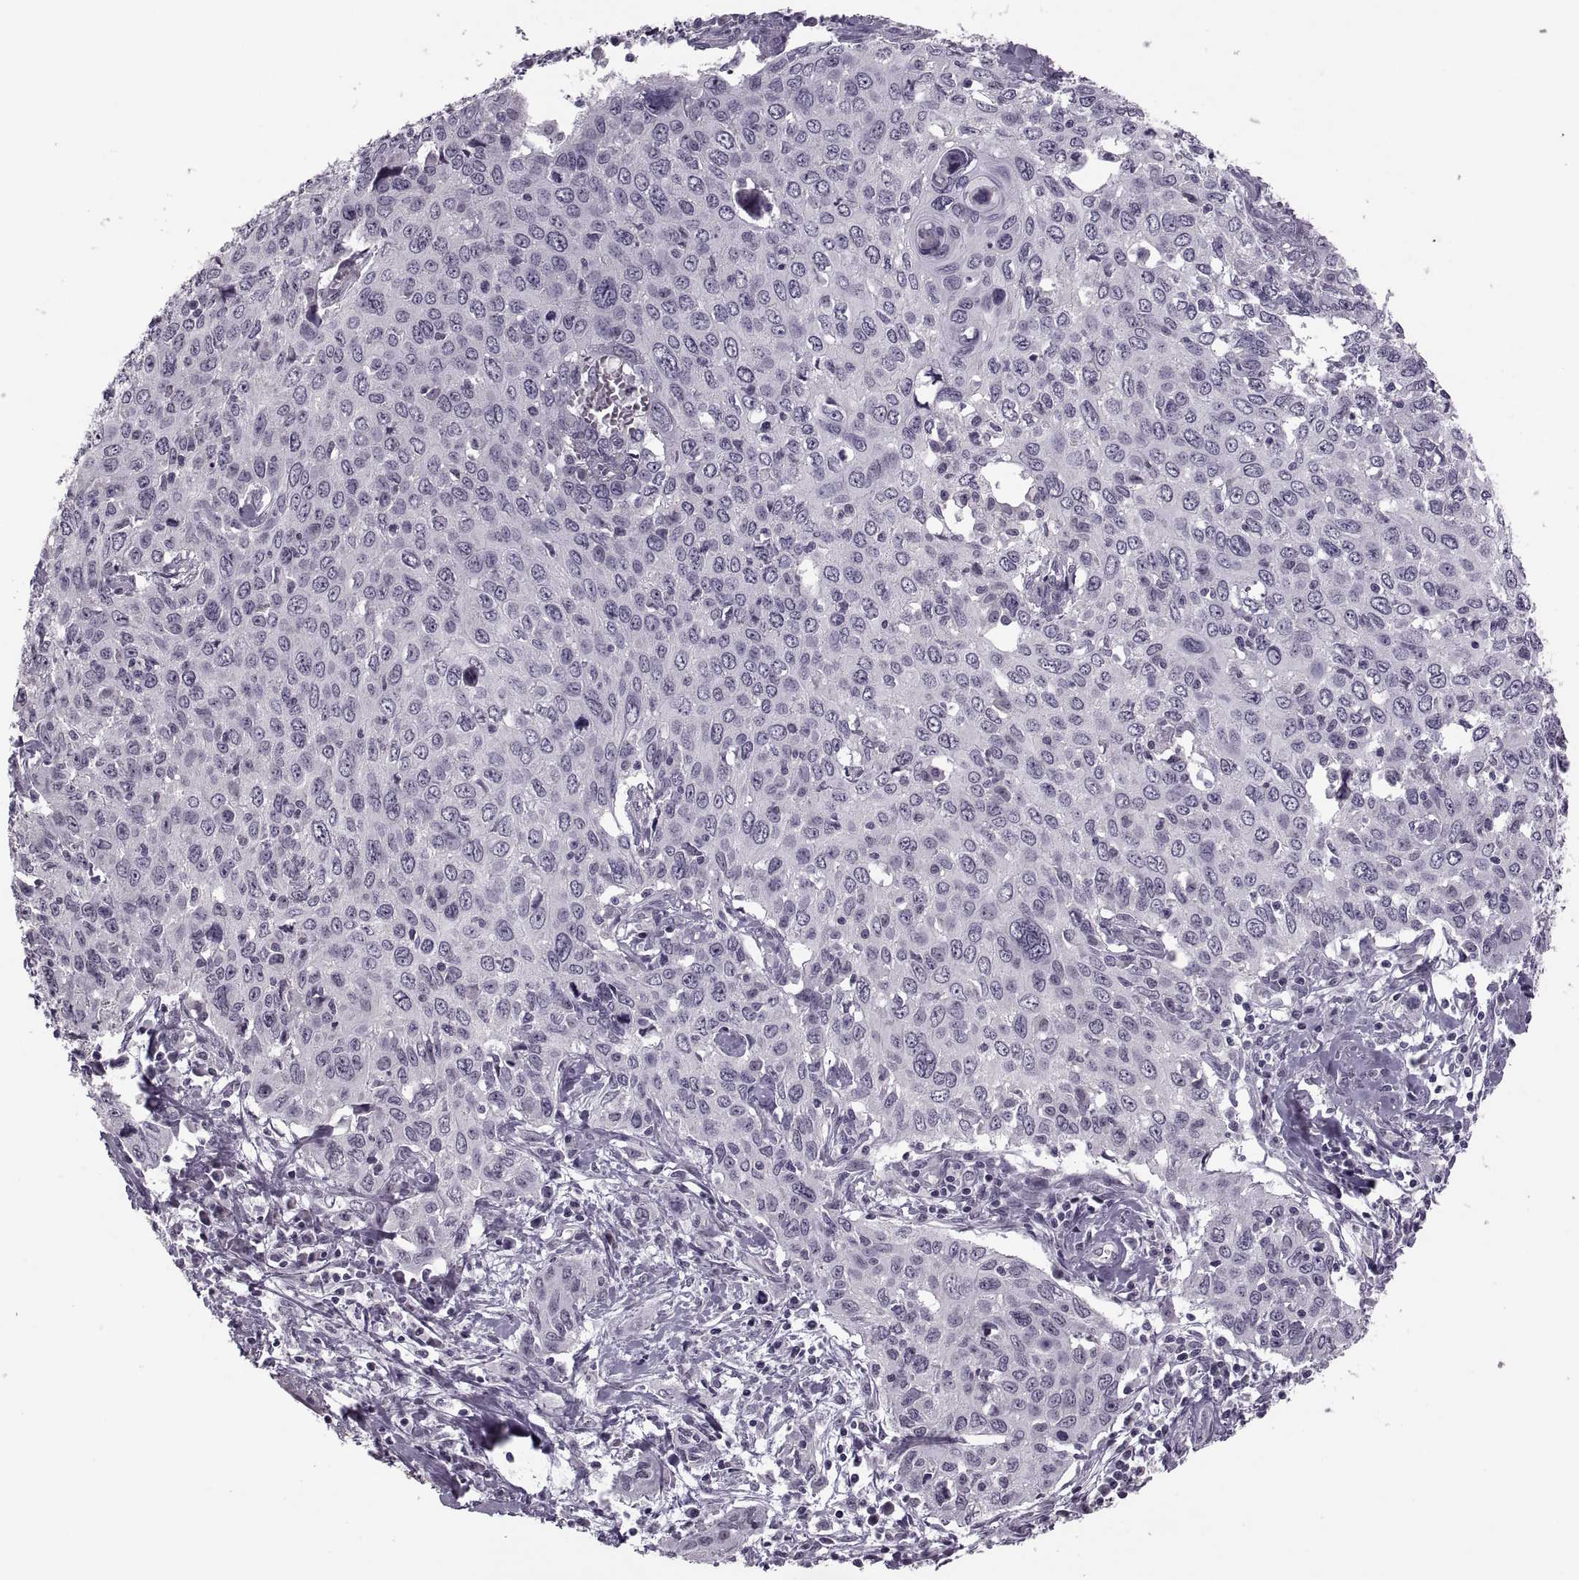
{"staining": {"intensity": "negative", "quantity": "none", "location": "none"}, "tissue": "cervical cancer", "cell_type": "Tumor cells", "image_type": "cancer", "snomed": [{"axis": "morphology", "description": "Squamous cell carcinoma, NOS"}, {"axis": "topography", "description": "Cervix"}], "caption": "The image reveals no staining of tumor cells in squamous cell carcinoma (cervical).", "gene": "PAGE5", "patient": {"sex": "female", "age": 38}}